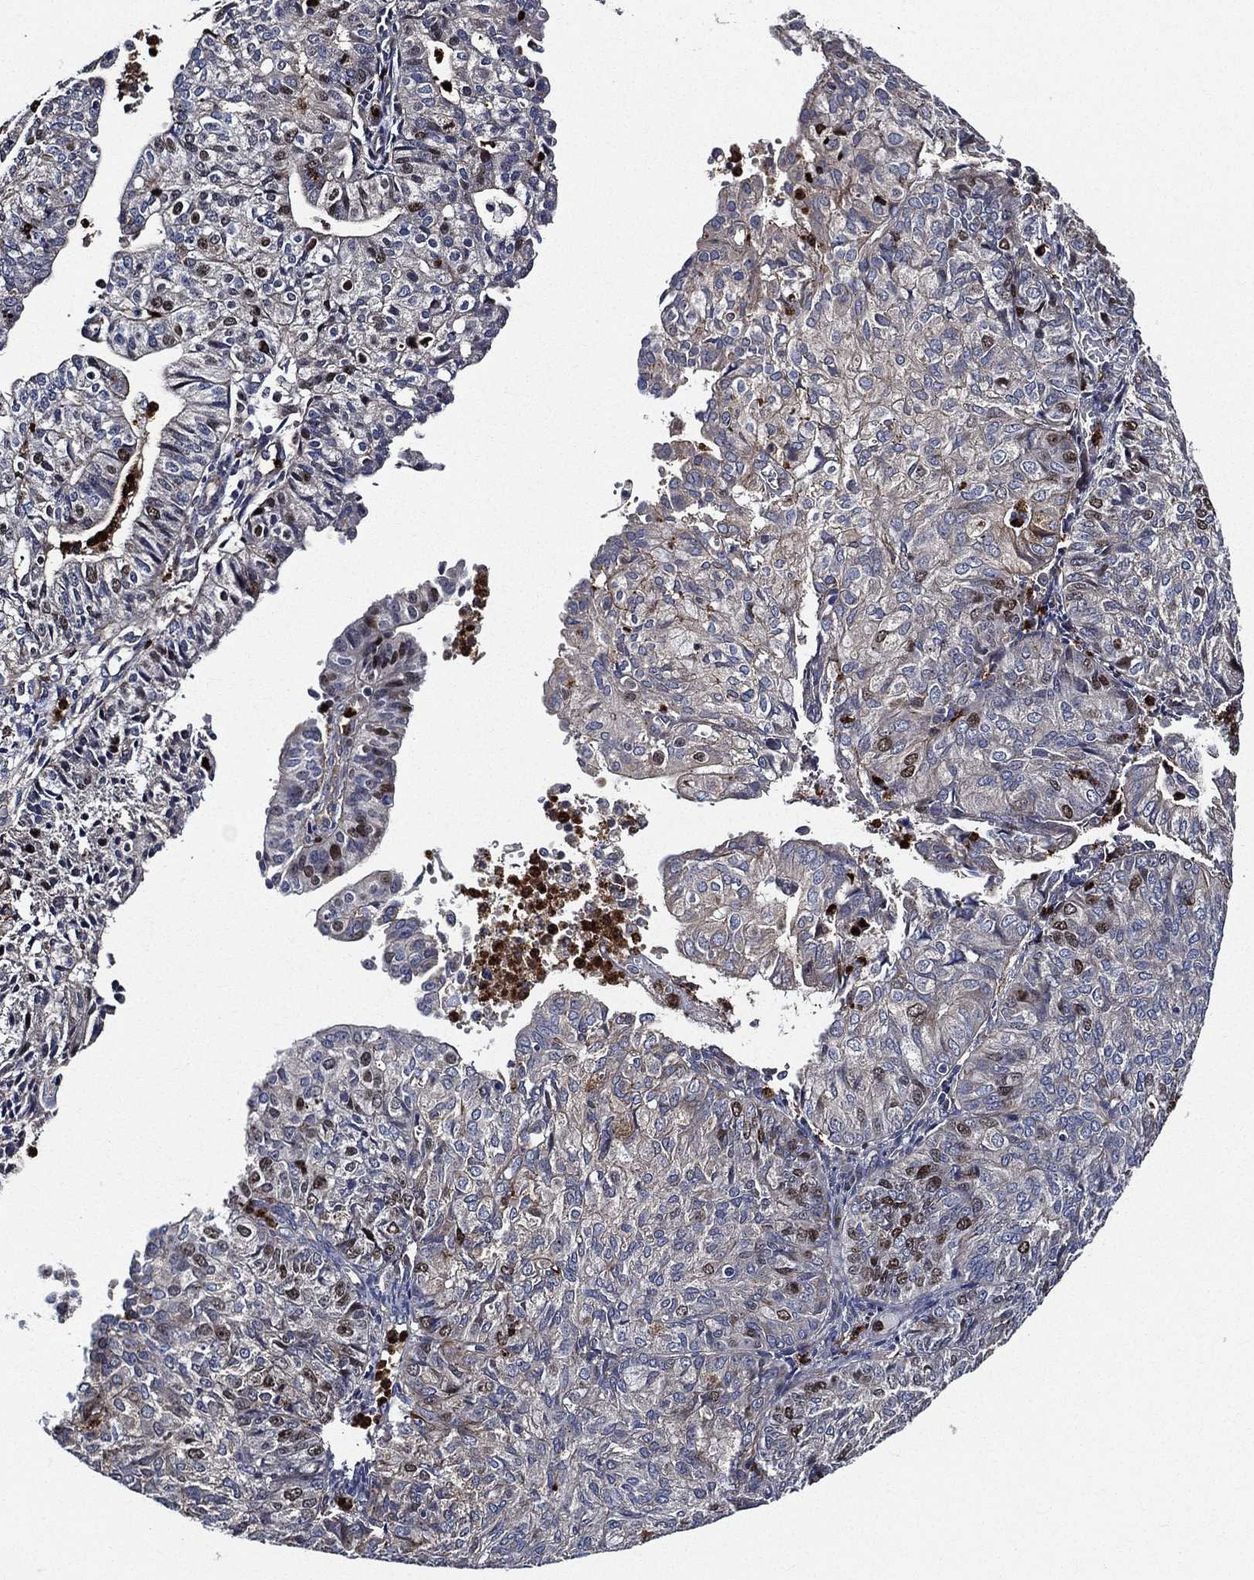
{"staining": {"intensity": "negative", "quantity": "none", "location": "none"}, "tissue": "endometrial cancer", "cell_type": "Tumor cells", "image_type": "cancer", "snomed": [{"axis": "morphology", "description": "Adenocarcinoma, NOS"}, {"axis": "topography", "description": "Endometrium"}], "caption": "A photomicrograph of human adenocarcinoma (endometrial) is negative for staining in tumor cells.", "gene": "KIF20B", "patient": {"sex": "female", "age": 82}}